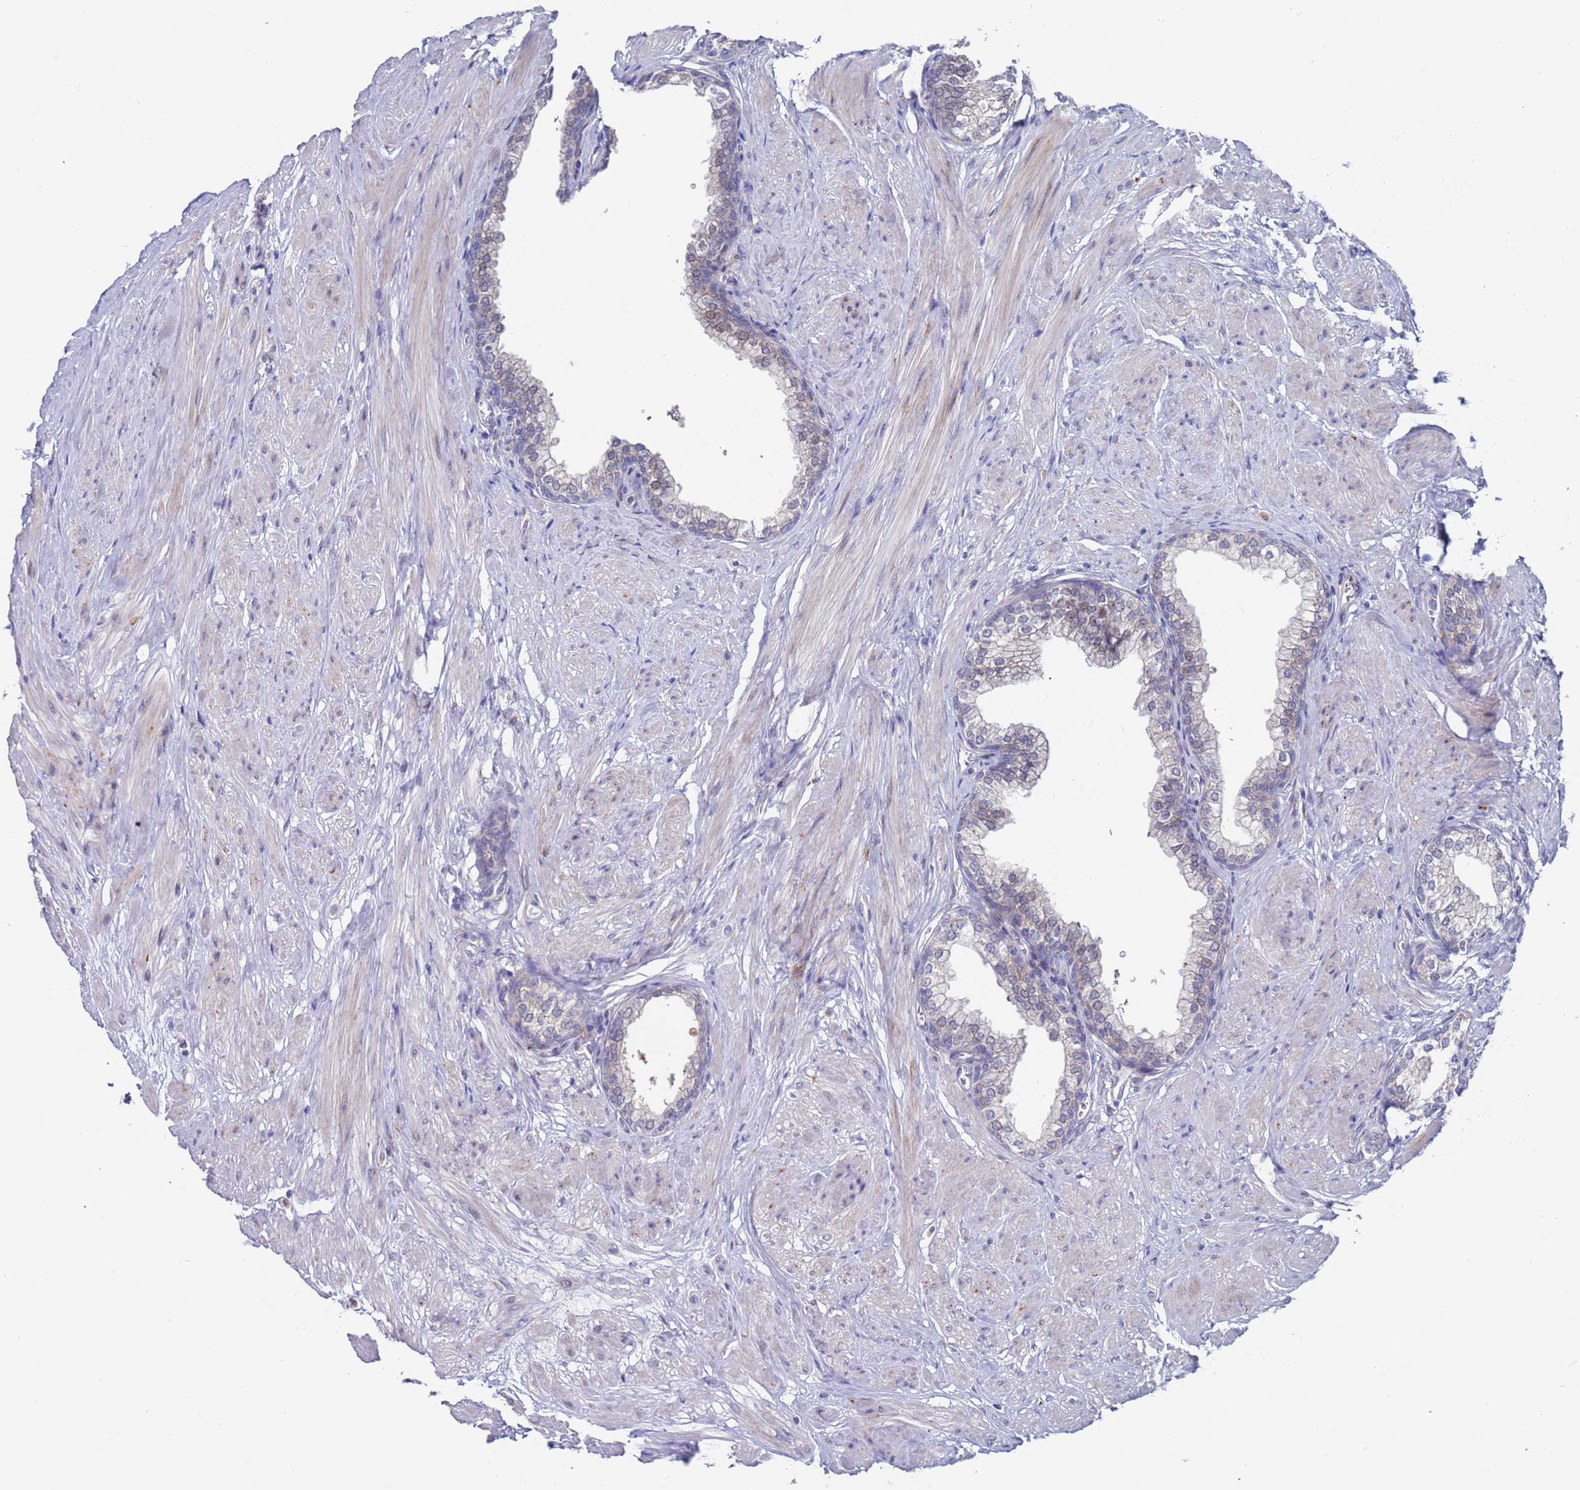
{"staining": {"intensity": "moderate", "quantity": "<25%", "location": "nuclear"}, "tissue": "prostate", "cell_type": "Glandular cells", "image_type": "normal", "snomed": [{"axis": "morphology", "description": "Normal tissue, NOS"}, {"axis": "morphology", "description": "Urothelial carcinoma, Low grade"}, {"axis": "topography", "description": "Urinary bladder"}, {"axis": "topography", "description": "Prostate"}], "caption": "Immunohistochemistry (IHC) photomicrograph of benign prostate: prostate stained using immunohistochemistry demonstrates low levels of moderate protein expression localized specifically in the nuclear of glandular cells, appearing as a nuclear brown color.", "gene": "FBXO27", "patient": {"sex": "male", "age": 60}}